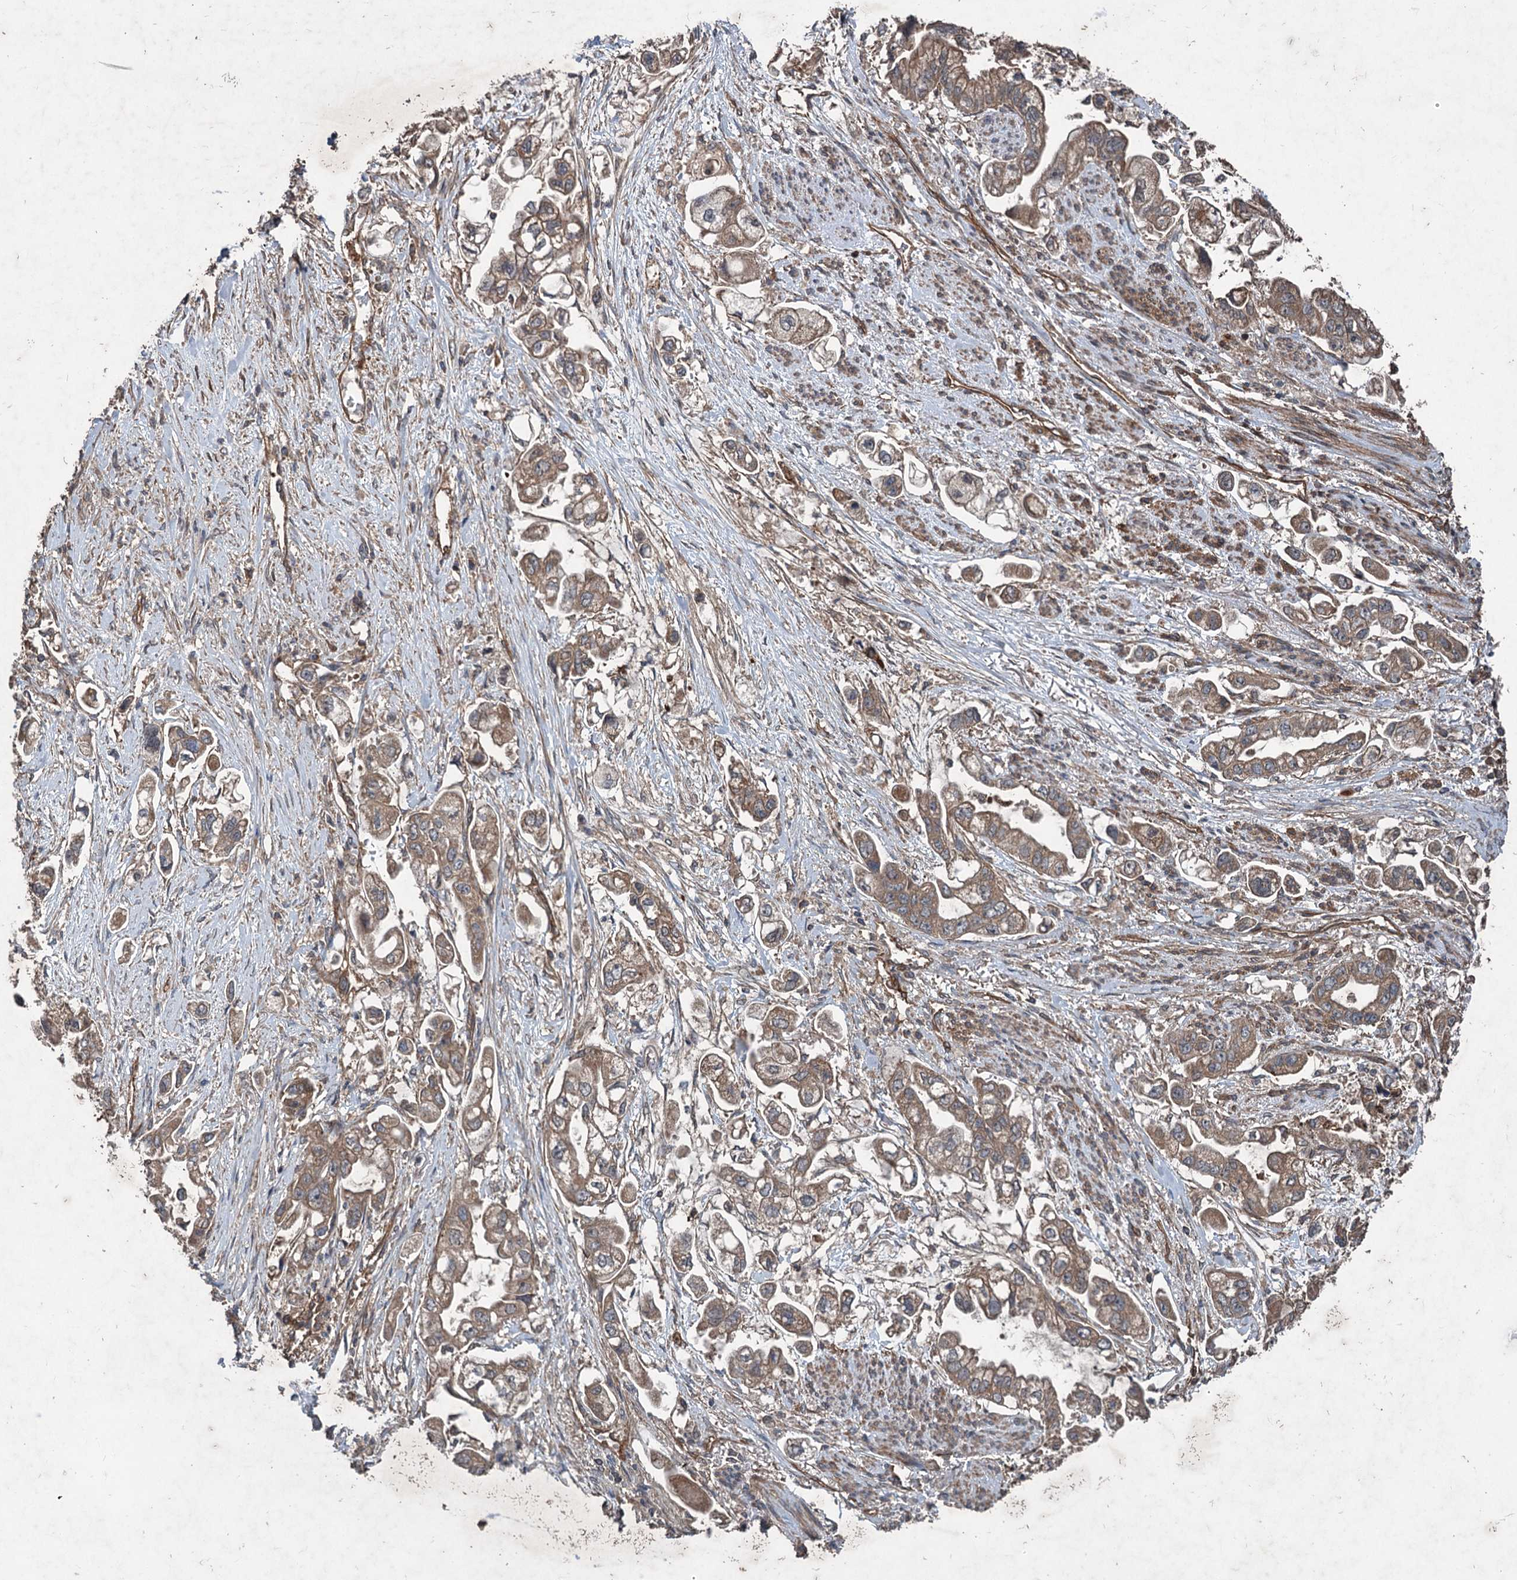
{"staining": {"intensity": "moderate", "quantity": ">75%", "location": "cytoplasmic/membranous"}, "tissue": "stomach cancer", "cell_type": "Tumor cells", "image_type": "cancer", "snomed": [{"axis": "morphology", "description": "Adenocarcinoma, NOS"}, {"axis": "topography", "description": "Stomach"}], "caption": "A brown stain labels moderate cytoplasmic/membranous expression of a protein in human adenocarcinoma (stomach) tumor cells.", "gene": "RNF214", "patient": {"sex": "male", "age": 62}}